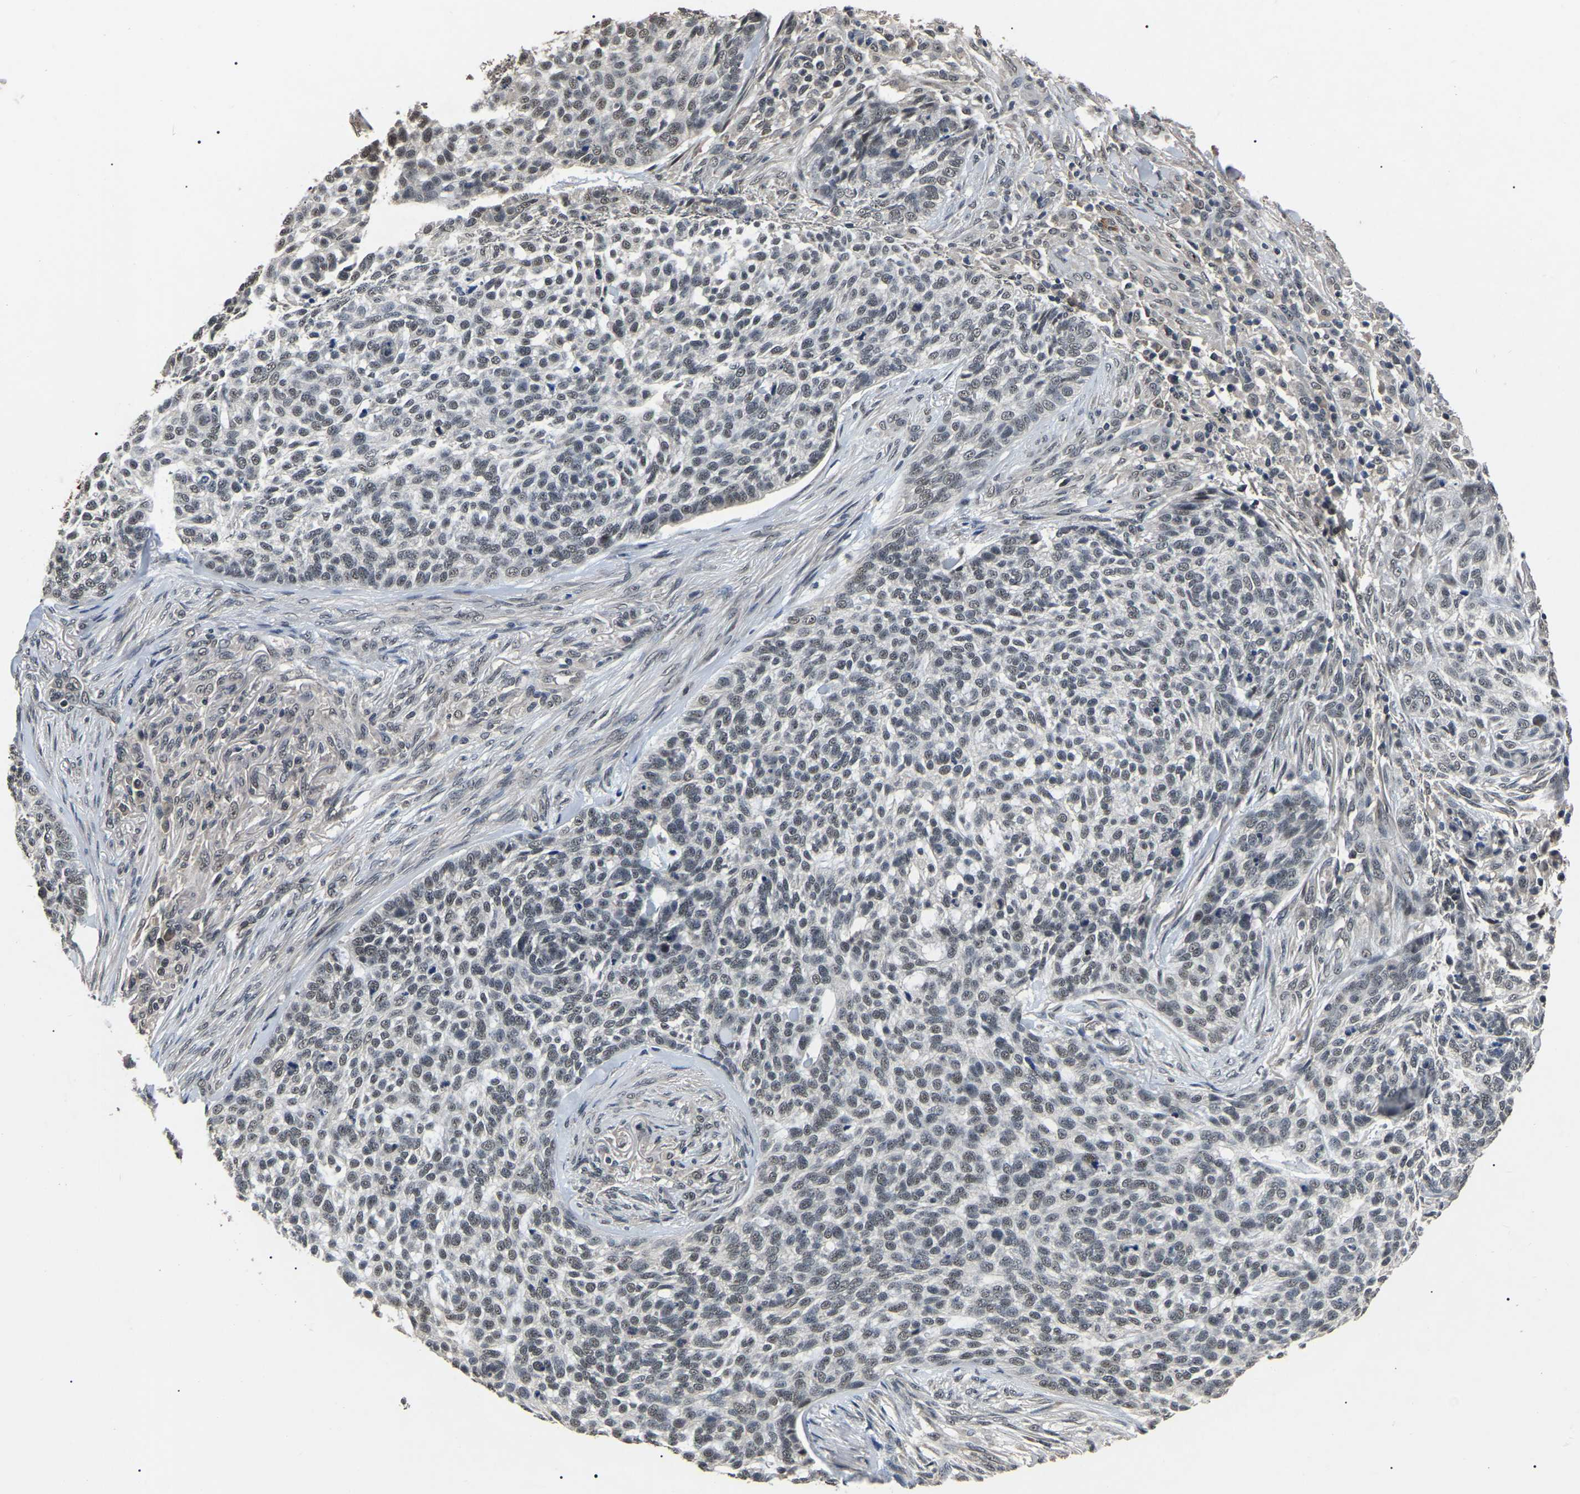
{"staining": {"intensity": "weak", "quantity": ">75%", "location": "nuclear"}, "tissue": "skin cancer", "cell_type": "Tumor cells", "image_type": "cancer", "snomed": [{"axis": "morphology", "description": "Basal cell carcinoma"}, {"axis": "topography", "description": "Skin"}], "caption": "An image of human basal cell carcinoma (skin) stained for a protein demonstrates weak nuclear brown staining in tumor cells.", "gene": "PPM1E", "patient": {"sex": "female", "age": 64}}